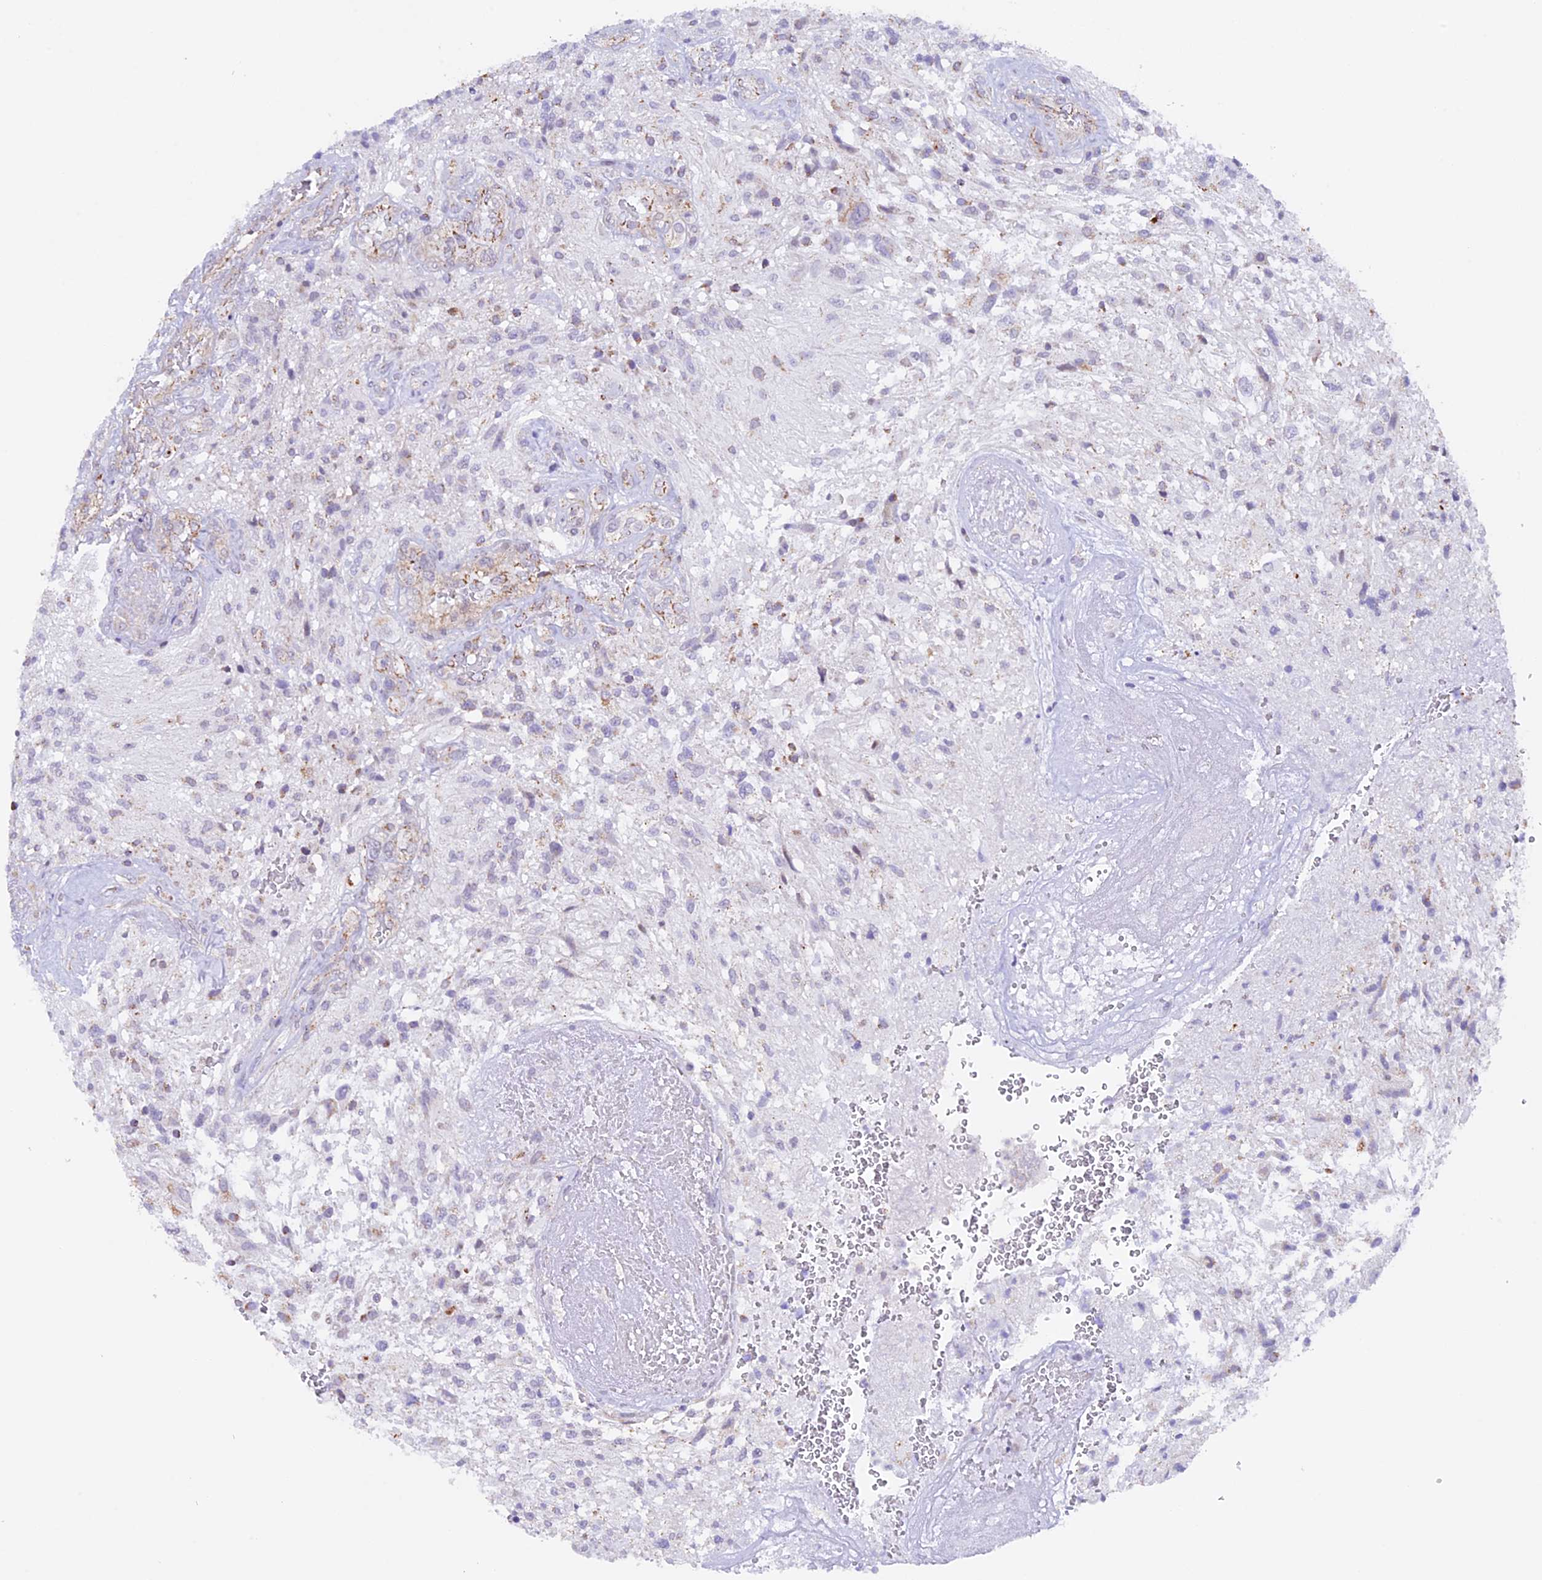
{"staining": {"intensity": "negative", "quantity": "none", "location": "none"}, "tissue": "glioma", "cell_type": "Tumor cells", "image_type": "cancer", "snomed": [{"axis": "morphology", "description": "Glioma, malignant, High grade"}, {"axis": "topography", "description": "Brain"}], "caption": "This micrograph is of malignant high-grade glioma stained with immunohistochemistry (IHC) to label a protein in brown with the nuclei are counter-stained blue. There is no positivity in tumor cells. (IHC, brightfield microscopy, high magnification).", "gene": "TFAM", "patient": {"sex": "male", "age": 56}}